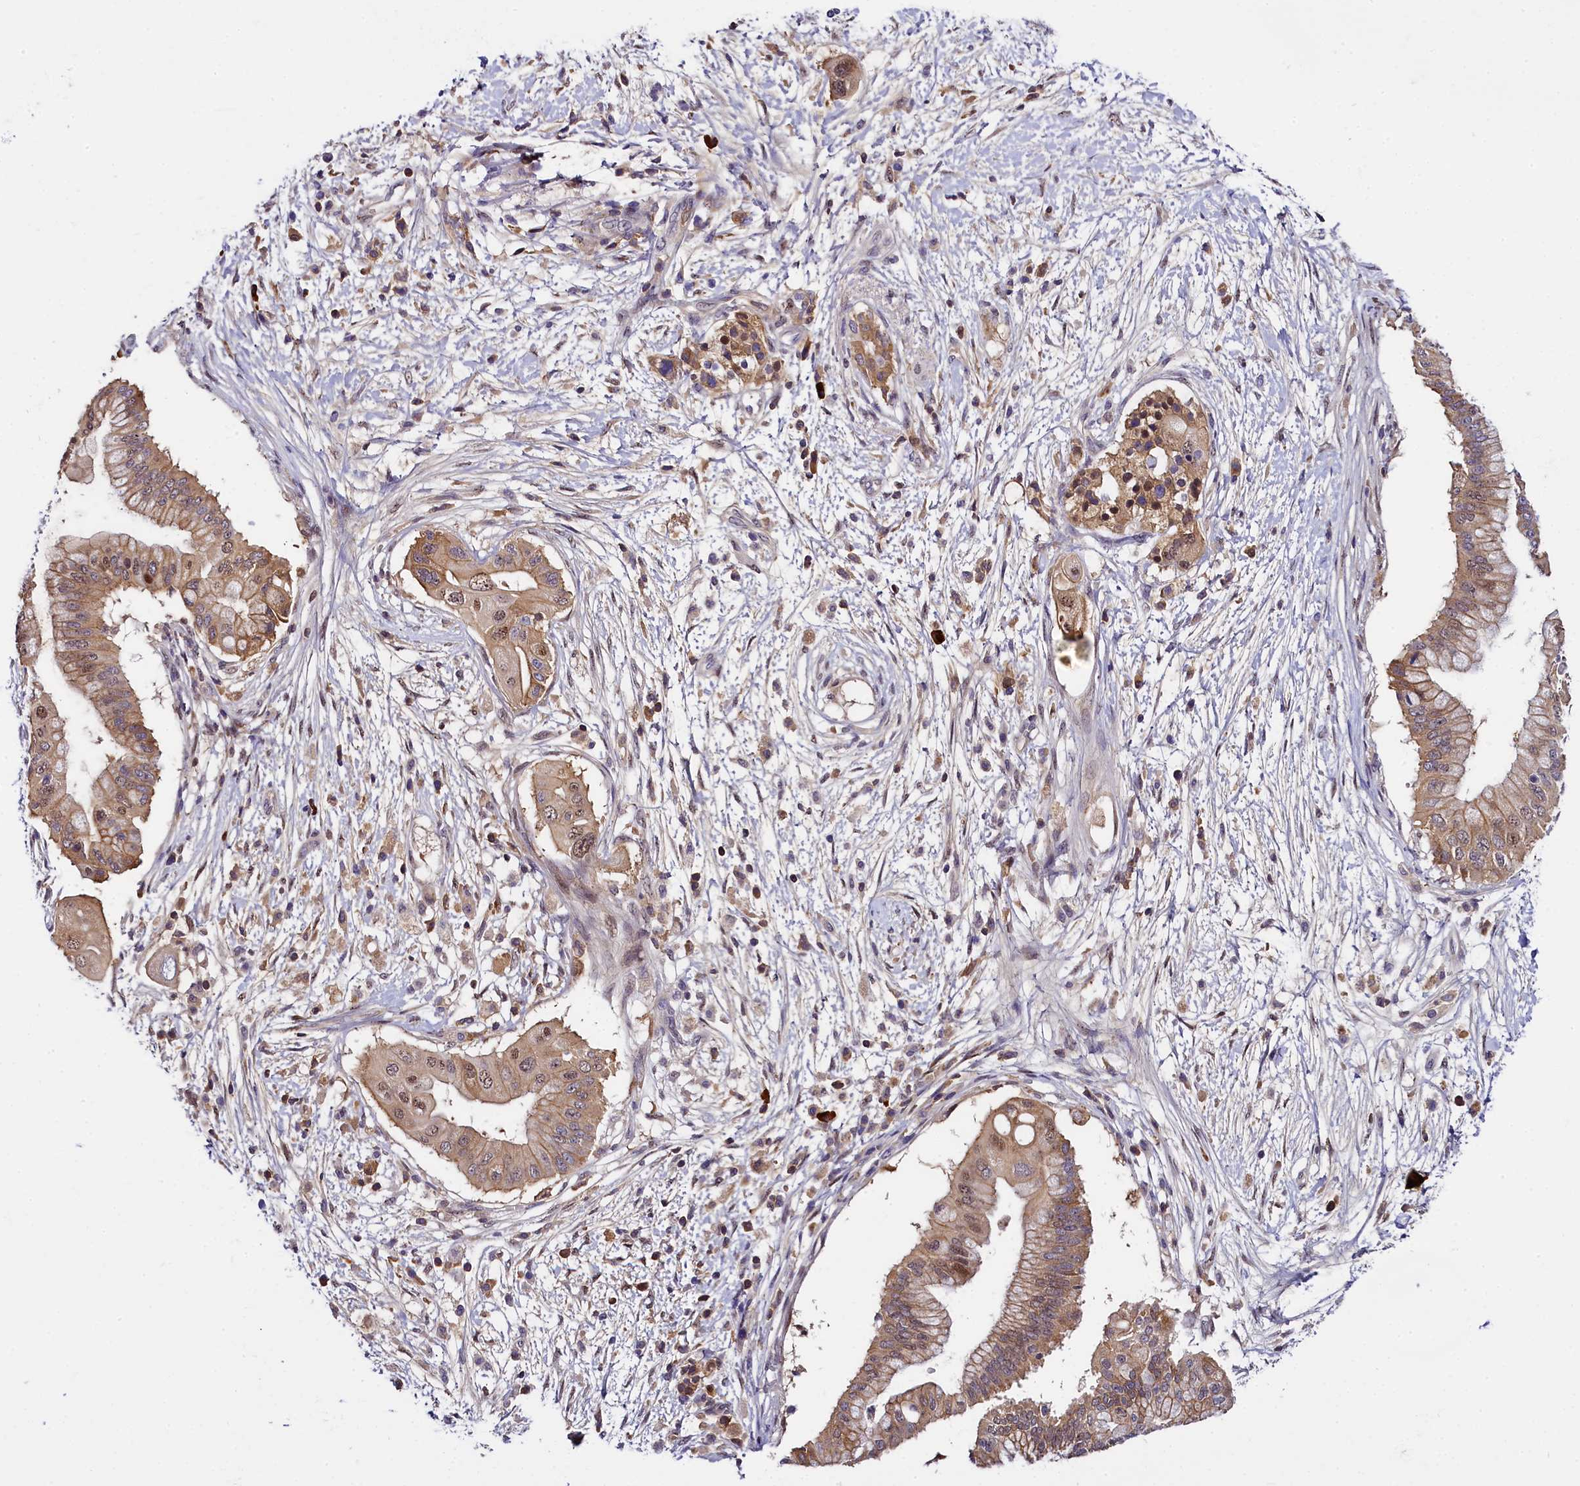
{"staining": {"intensity": "weak", "quantity": ">75%", "location": "cytoplasmic/membranous,nuclear"}, "tissue": "pancreatic cancer", "cell_type": "Tumor cells", "image_type": "cancer", "snomed": [{"axis": "morphology", "description": "Adenocarcinoma, NOS"}, {"axis": "topography", "description": "Pancreas"}], "caption": "Tumor cells show weak cytoplasmic/membranous and nuclear staining in approximately >75% of cells in pancreatic cancer (adenocarcinoma).", "gene": "ENKD1", "patient": {"sex": "male", "age": 68}}